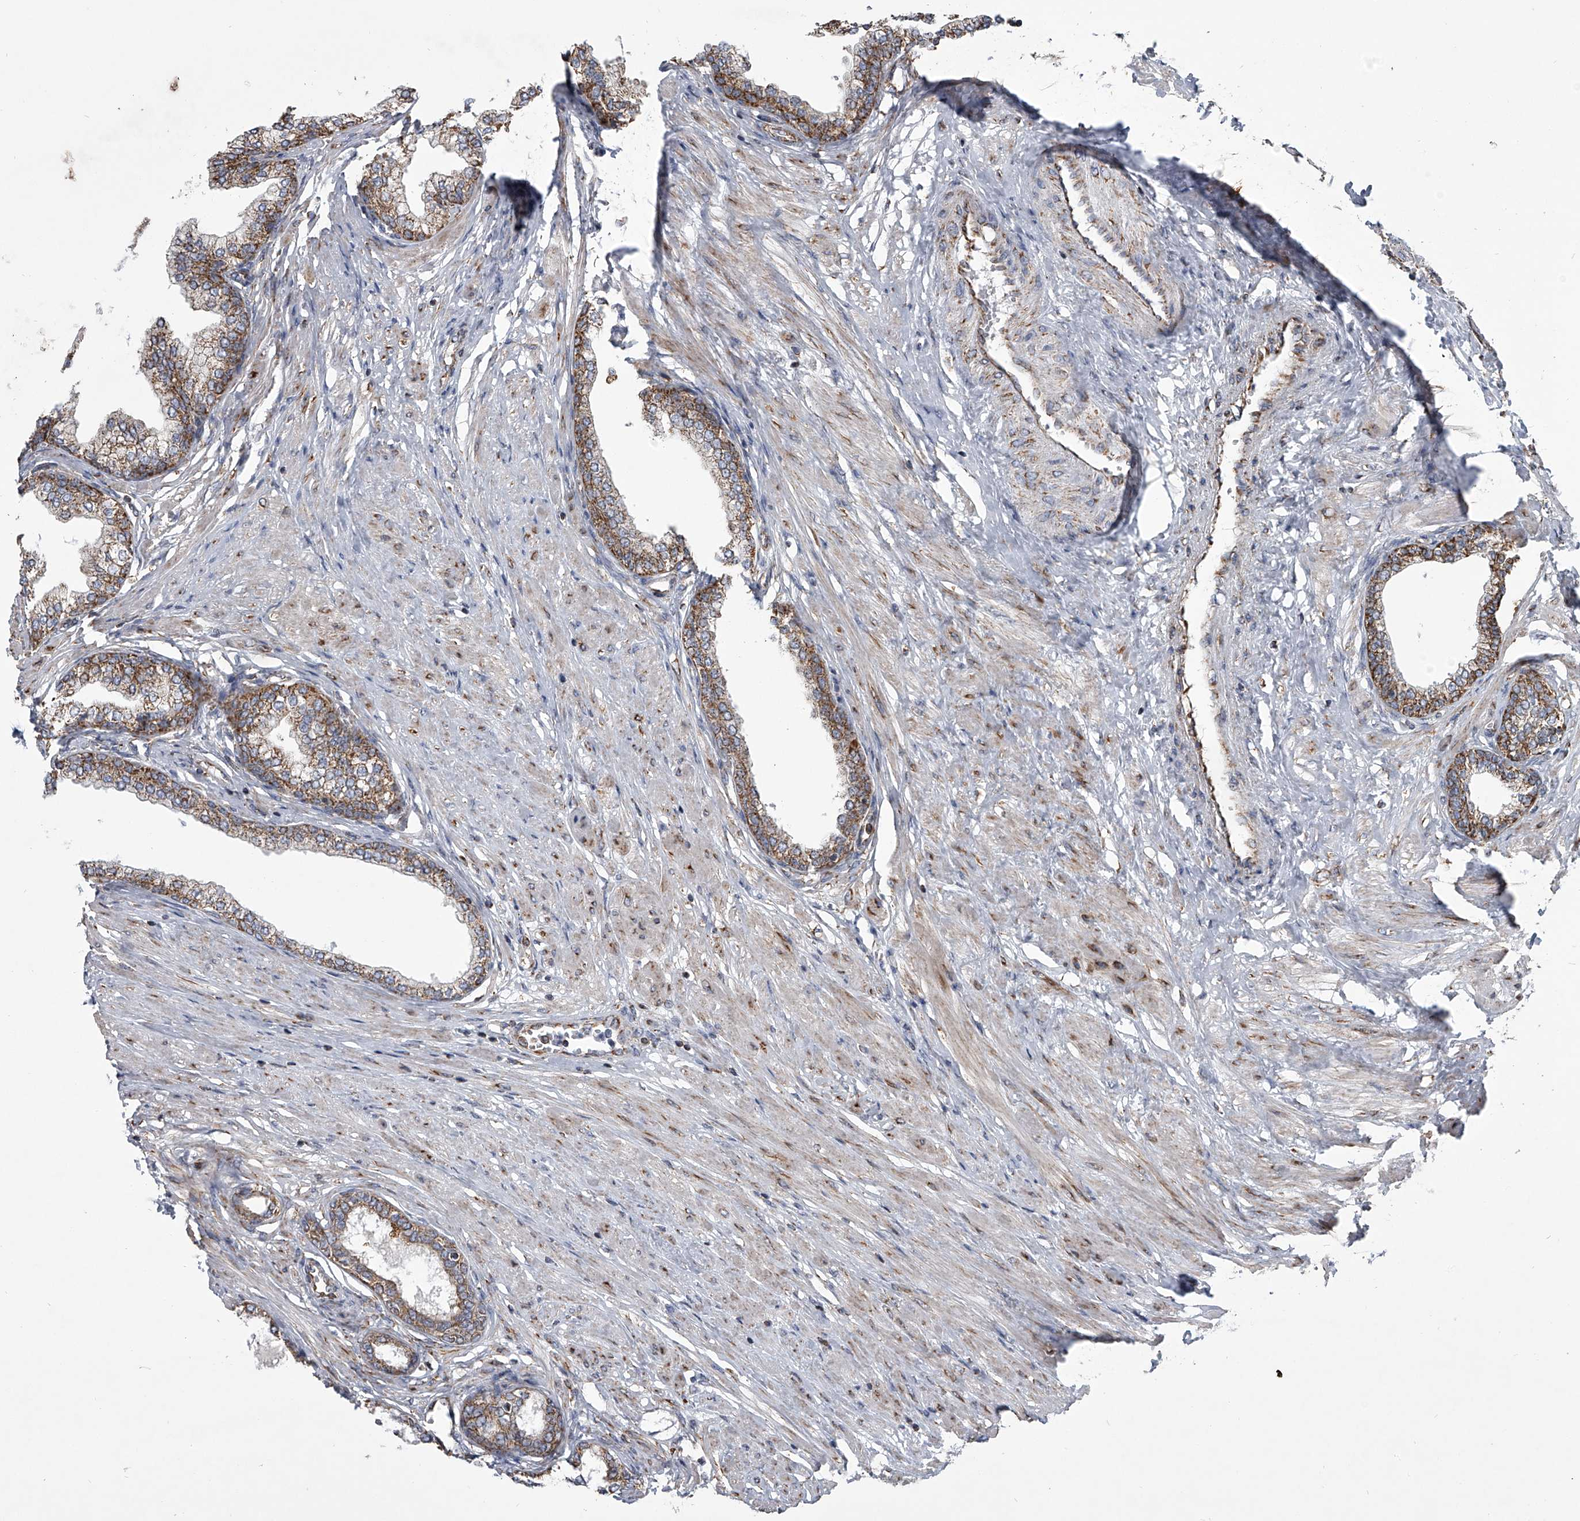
{"staining": {"intensity": "moderate", "quantity": ">75%", "location": "cytoplasmic/membranous"}, "tissue": "prostate", "cell_type": "Glandular cells", "image_type": "normal", "snomed": [{"axis": "morphology", "description": "Normal tissue, NOS"}, {"axis": "morphology", "description": "Urothelial carcinoma, Low grade"}, {"axis": "topography", "description": "Urinary bladder"}, {"axis": "topography", "description": "Prostate"}], "caption": "Brown immunohistochemical staining in normal human prostate exhibits moderate cytoplasmic/membranous expression in approximately >75% of glandular cells. (Brightfield microscopy of DAB IHC at high magnification).", "gene": "ZC3H15", "patient": {"sex": "male", "age": 60}}